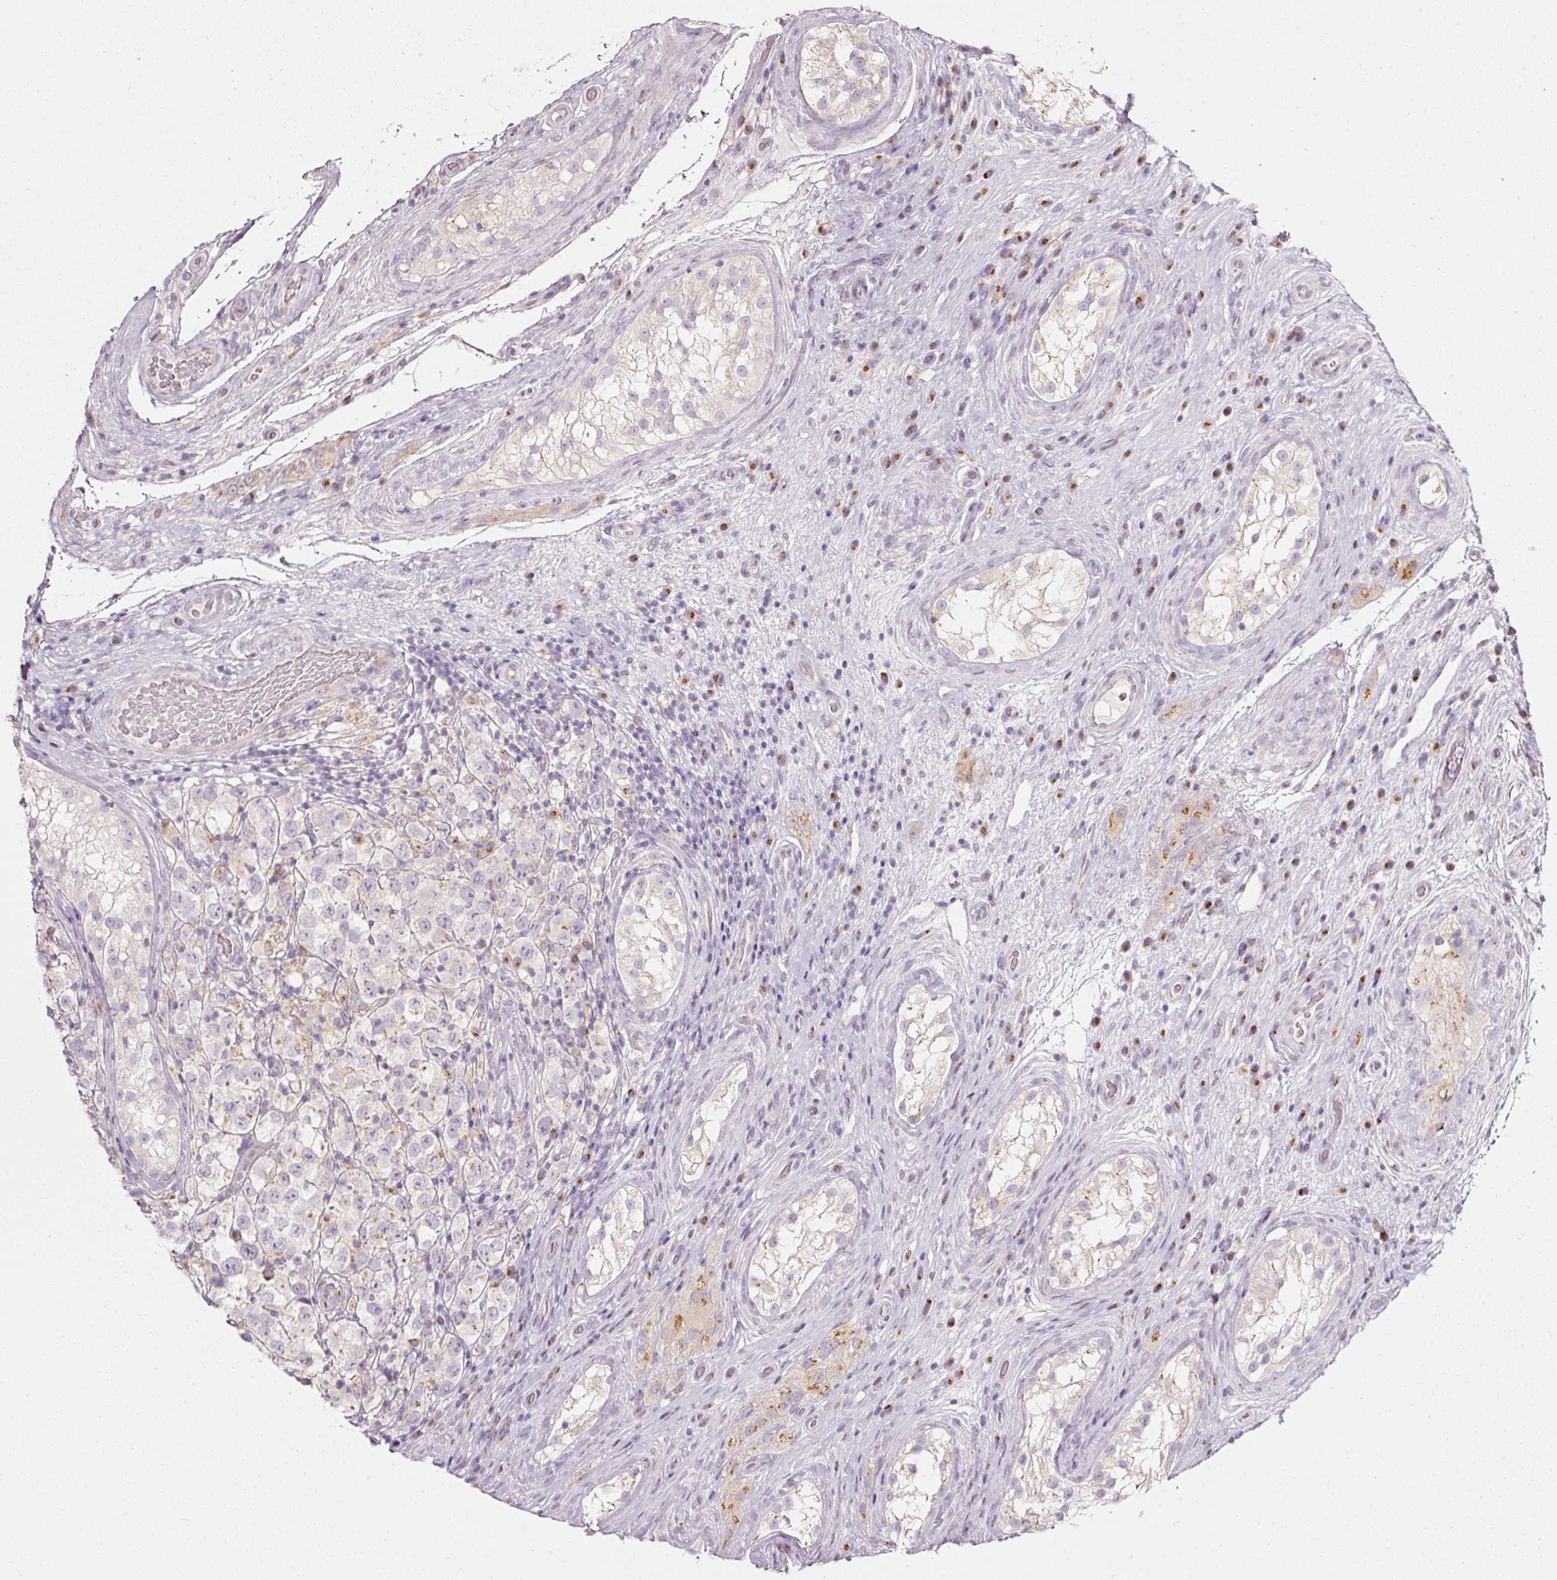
{"staining": {"intensity": "moderate", "quantity": "<25%", "location": "cytoplasmic/membranous"}, "tissue": "testis cancer", "cell_type": "Tumor cells", "image_type": "cancer", "snomed": [{"axis": "morphology", "description": "Seminoma, NOS"}, {"axis": "morphology", "description": "Carcinoma, Embryonal, NOS"}, {"axis": "topography", "description": "Testis"}], "caption": "Human testis embryonal carcinoma stained with a brown dye displays moderate cytoplasmic/membranous positive staining in approximately <25% of tumor cells.", "gene": "PDXDC1", "patient": {"sex": "male", "age": 41}}